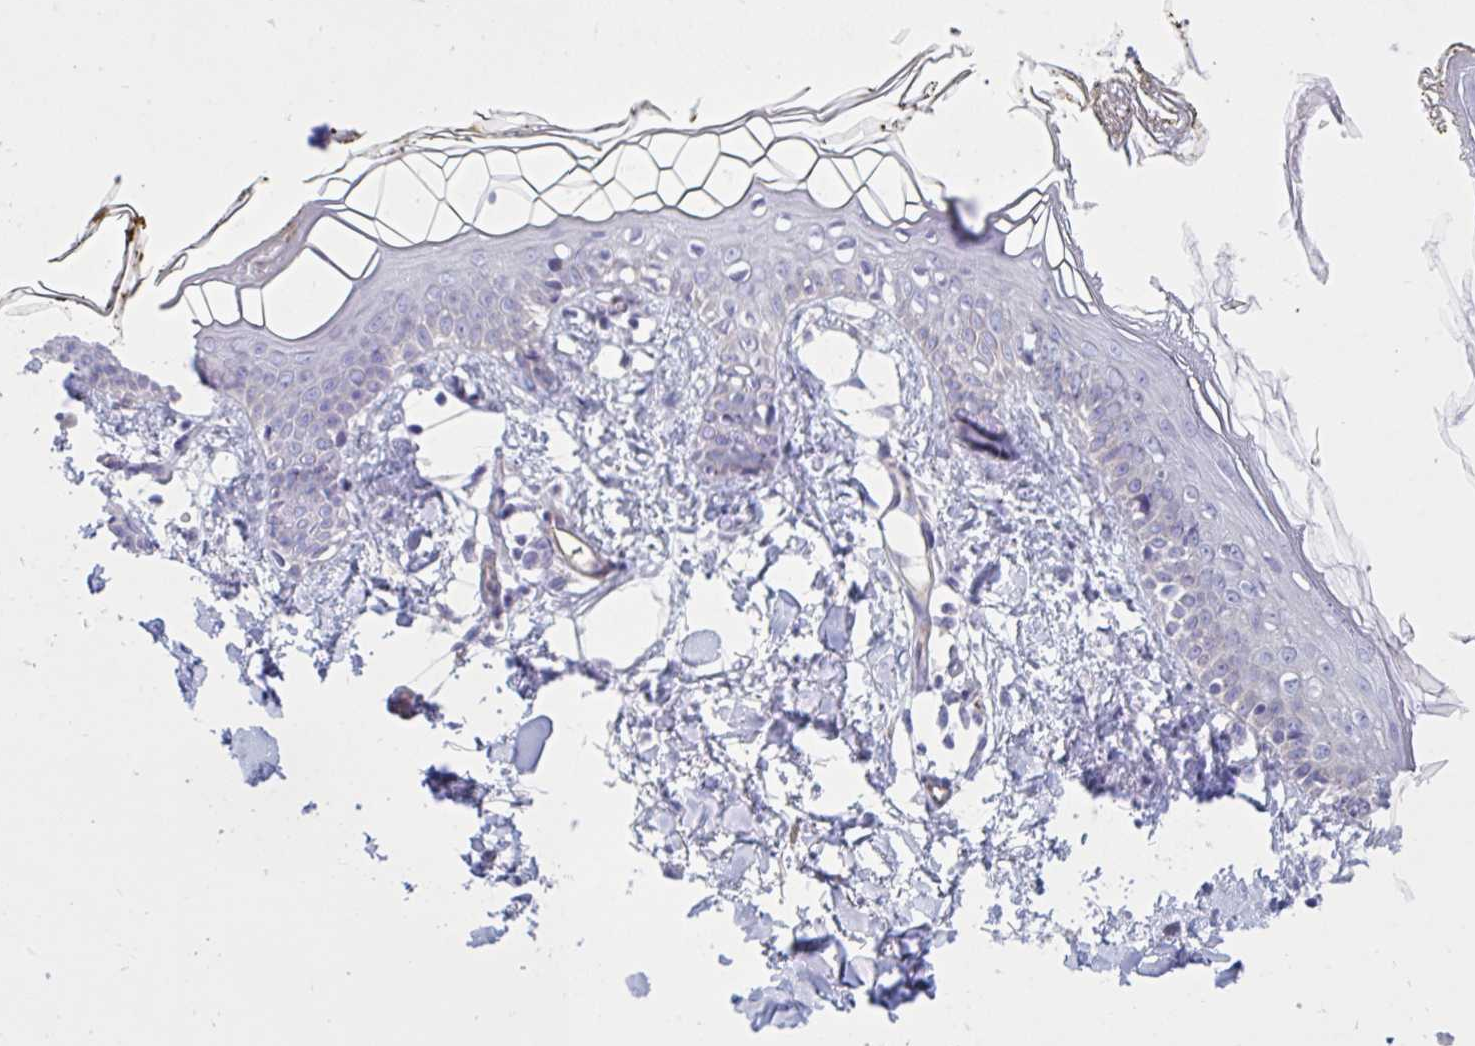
{"staining": {"intensity": "negative", "quantity": "none", "location": "none"}, "tissue": "skin", "cell_type": "Fibroblasts", "image_type": "normal", "snomed": [{"axis": "morphology", "description": "Normal tissue, NOS"}, {"axis": "topography", "description": "Skin"}], "caption": "Photomicrograph shows no protein expression in fibroblasts of unremarkable skin.", "gene": "OXLD1", "patient": {"sex": "female", "age": 34}}